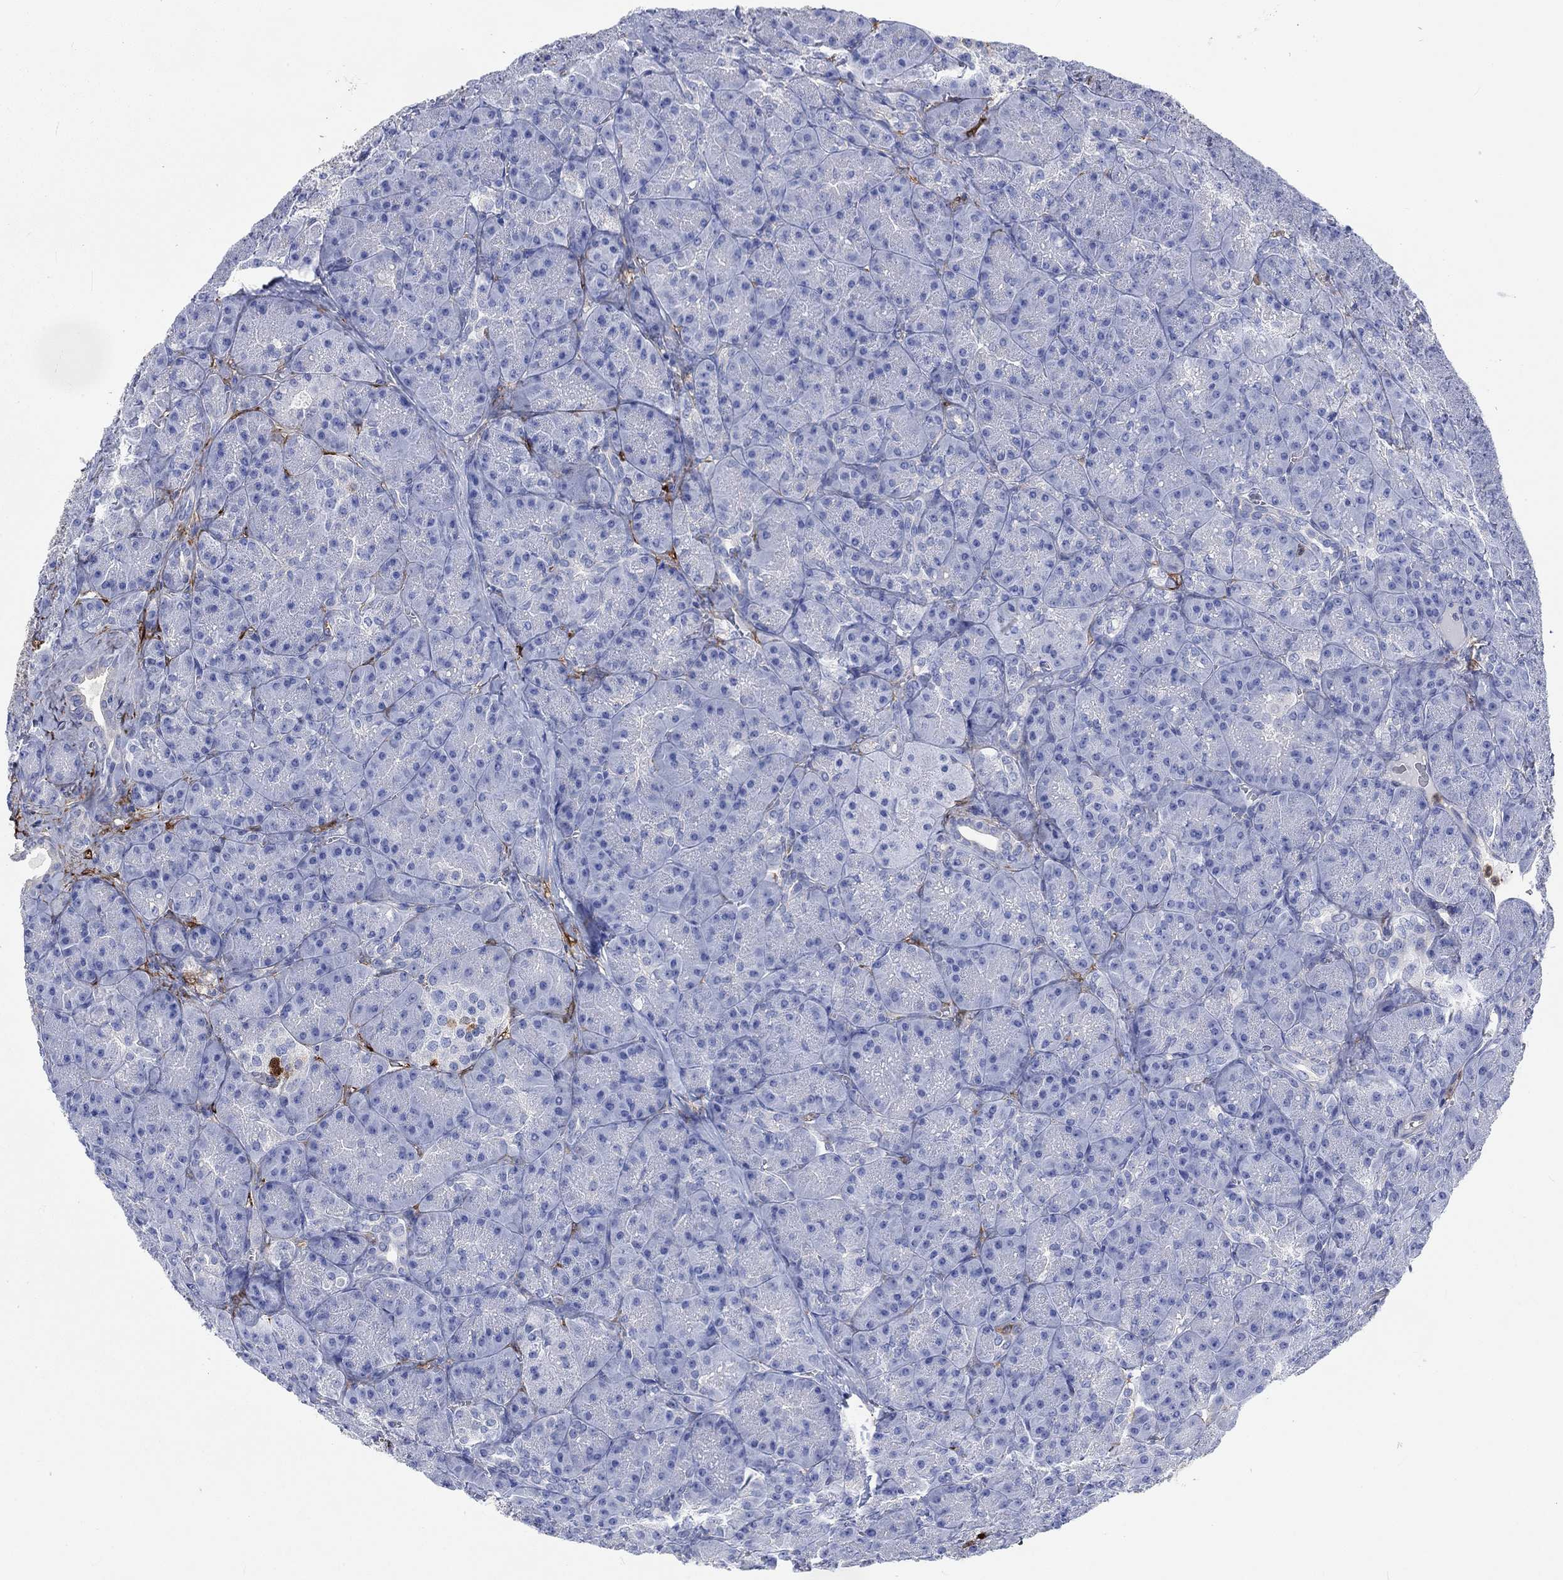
{"staining": {"intensity": "negative", "quantity": "none", "location": "none"}, "tissue": "pancreas", "cell_type": "Exocrine glandular cells", "image_type": "normal", "snomed": [{"axis": "morphology", "description": "Normal tissue, NOS"}, {"axis": "topography", "description": "Pancreas"}], "caption": "Immunohistochemical staining of unremarkable human pancreas shows no significant positivity in exocrine glandular cells. (DAB IHC with hematoxylin counter stain).", "gene": "TGM2", "patient": {"sex": "male", "age": 57}}